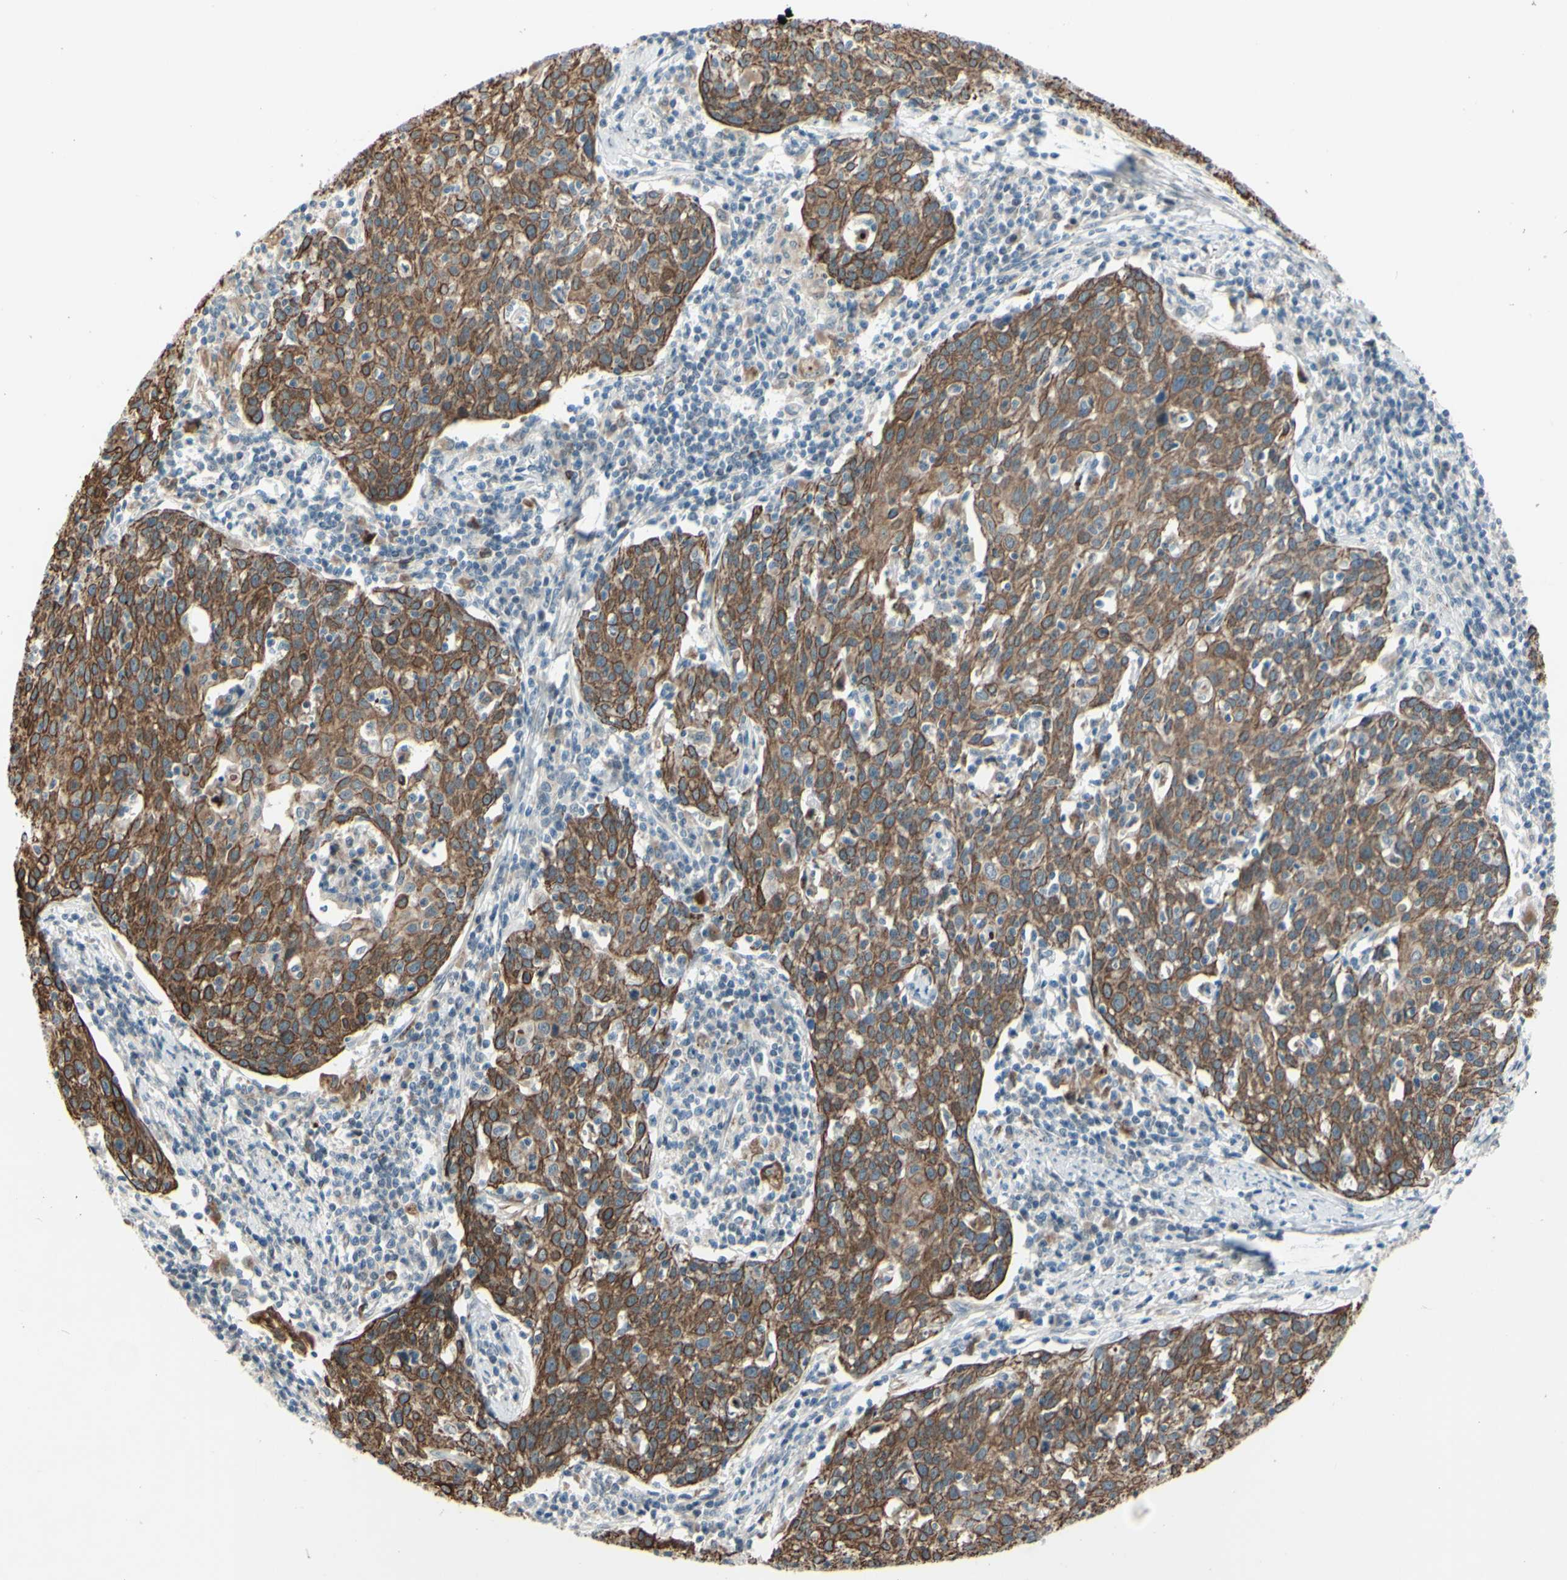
{"staining": {"intensity": "strong", "quantity": "25%-75%", "location": "cytoplasmic/membranous"}, "tissue": "cervical cancer", "cell_type": "Tumor cells", "image_type": "cancer", "snomed": [{"axis": "morphology", "description": "Squamous cell carcinoma, NOS"}, {"axis": "topography", "description": "Cervix"}], "caption": "Approximately 25%-75% of tumor cells in squamous cell carcinoma (cervical) reveal strong cytoplasmic/membranous protein positivity as visualized by brown immunohistochemical staining.", "gene": "FGFR2", "patient": {"sex": "female", "age": 38}}